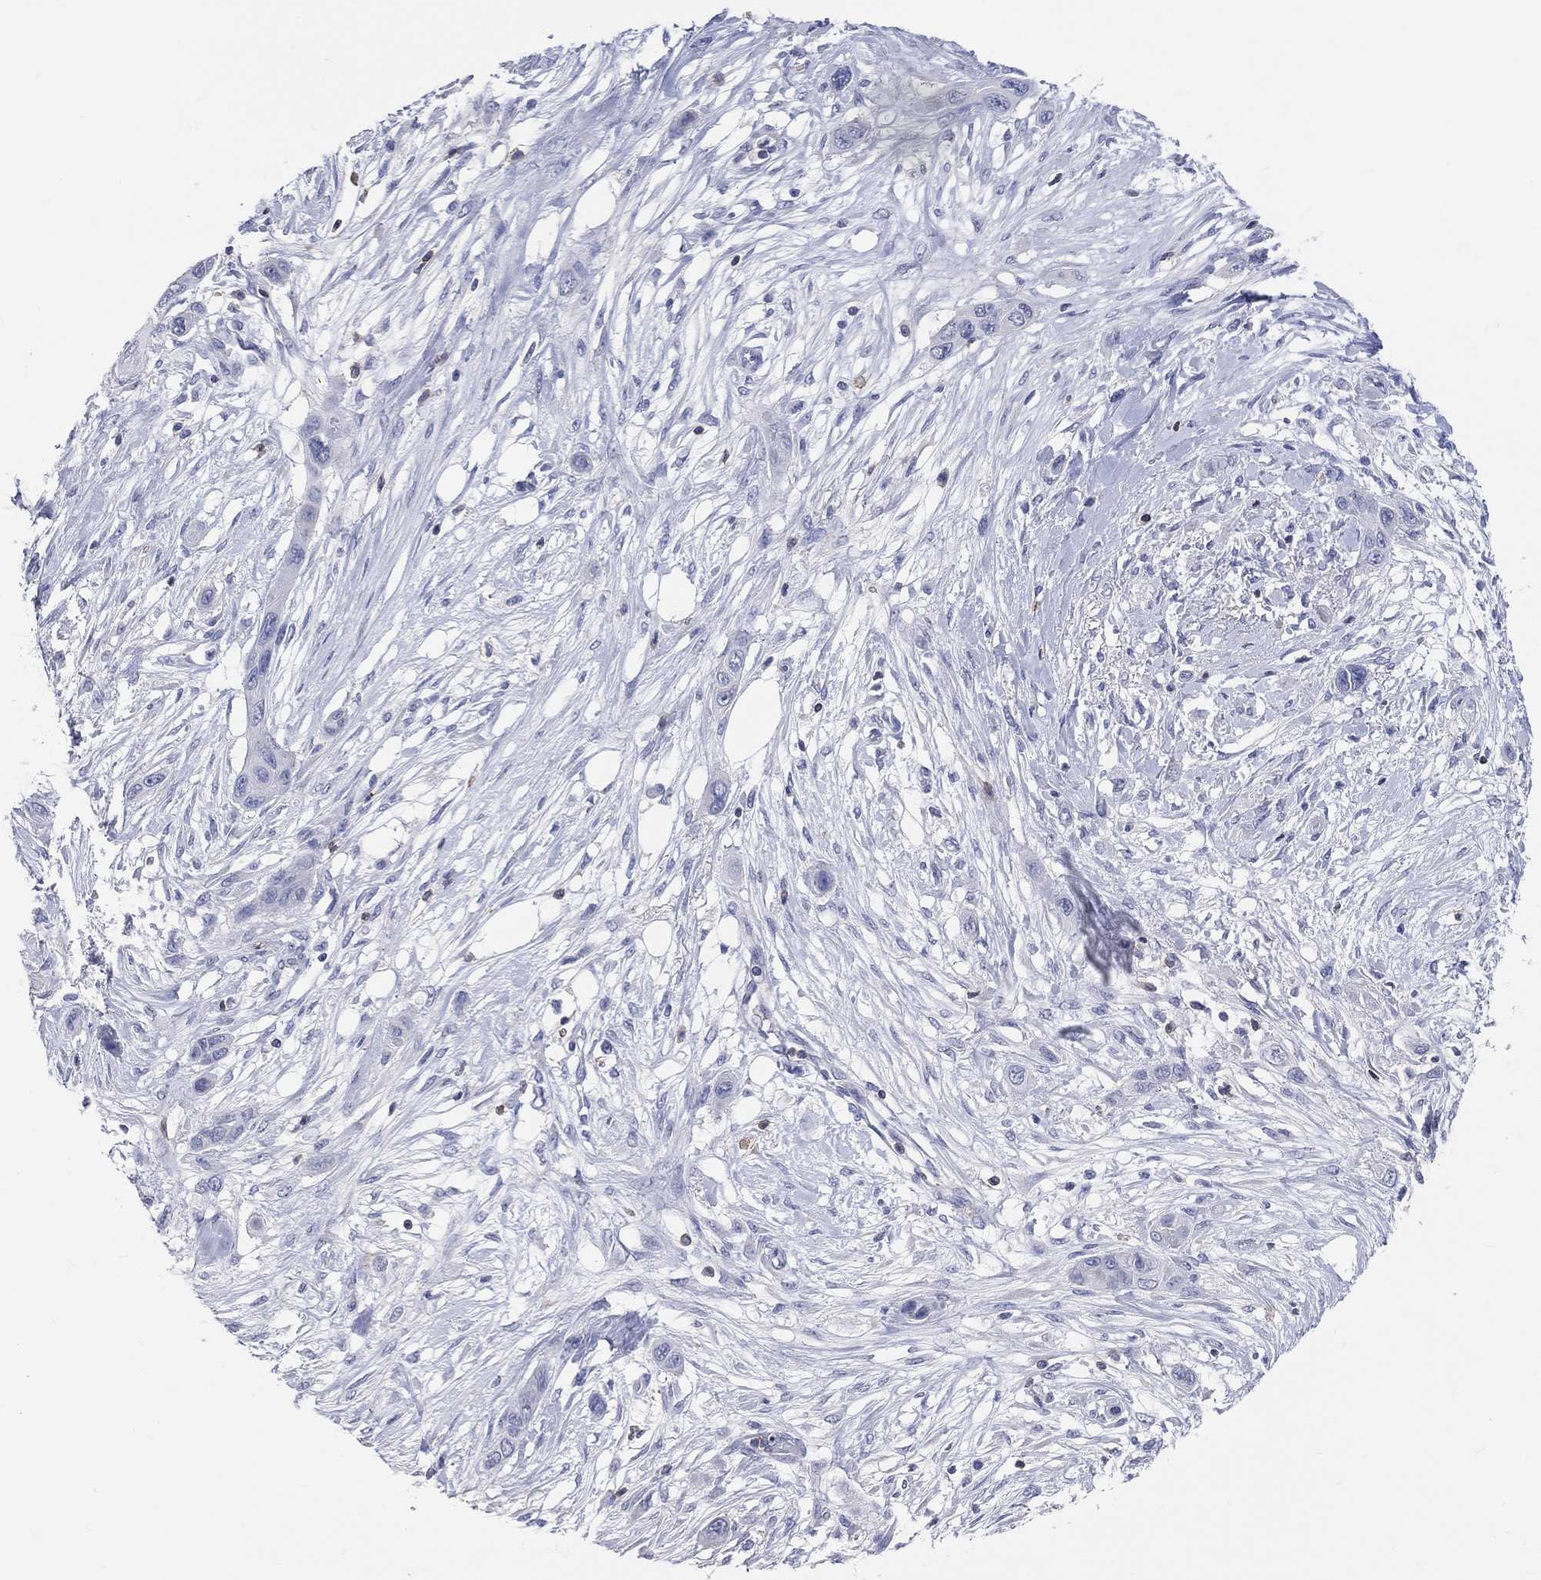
{"staining": {"intensity": "negative", "quantity": "none", "location": "none"}, "tissue": "skin cancer", "cell_type": "Tumor cells", "image_type": "cancer", "snomed": [{"axis": "morphology", "description": "Squamous cell carcinoma, NOS"}, {"axis": "topography", "description": "Skin"}], "caption": "Immunohistochemical staining of human skin cancer (squamous cell carcinoma) exhibits no significant staining in tumor cells.", "gene": "LAT", "patient": {"sex": "male", "age": 79}}